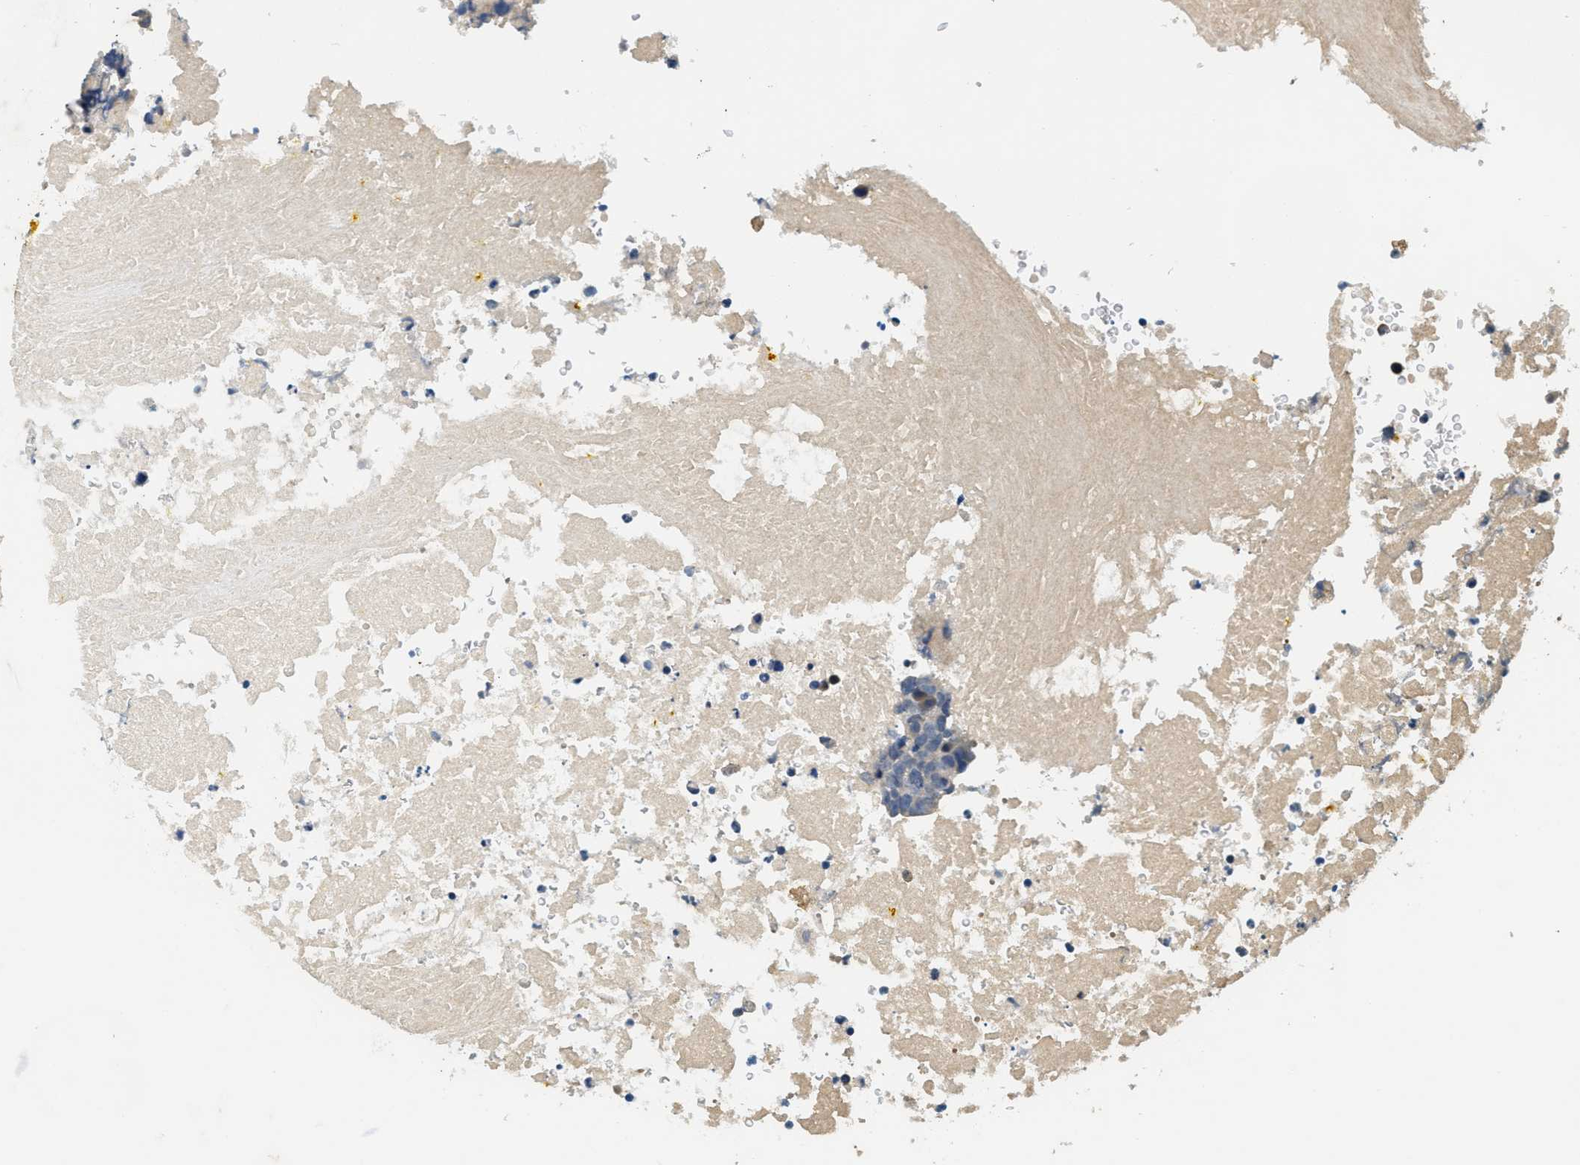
{"staining": {"intensity": "weak", "quantity": "<25%", "location": "cytoplasmic/membranous"}, "tissue": "testis cancer", "cell_type": "Tumor cells", "image_type": "cancer", "snomed": [{"axis": "morphology", "description": "Necrosis, NOS"}, {"axis": "morphology", "description": "Carcinoma, Embryonal, NOS"}, {"axis": "topography", "description": "Testis"}], "caption": "An image of testis embryonal carcinoma stained for a protein reveals no brown staining in tumor cells. (Brightfield microscopy of DAB IHC at high magnification).", "gene": "ALDH3A2", "patient": {"sex": "male", "age": 19}}